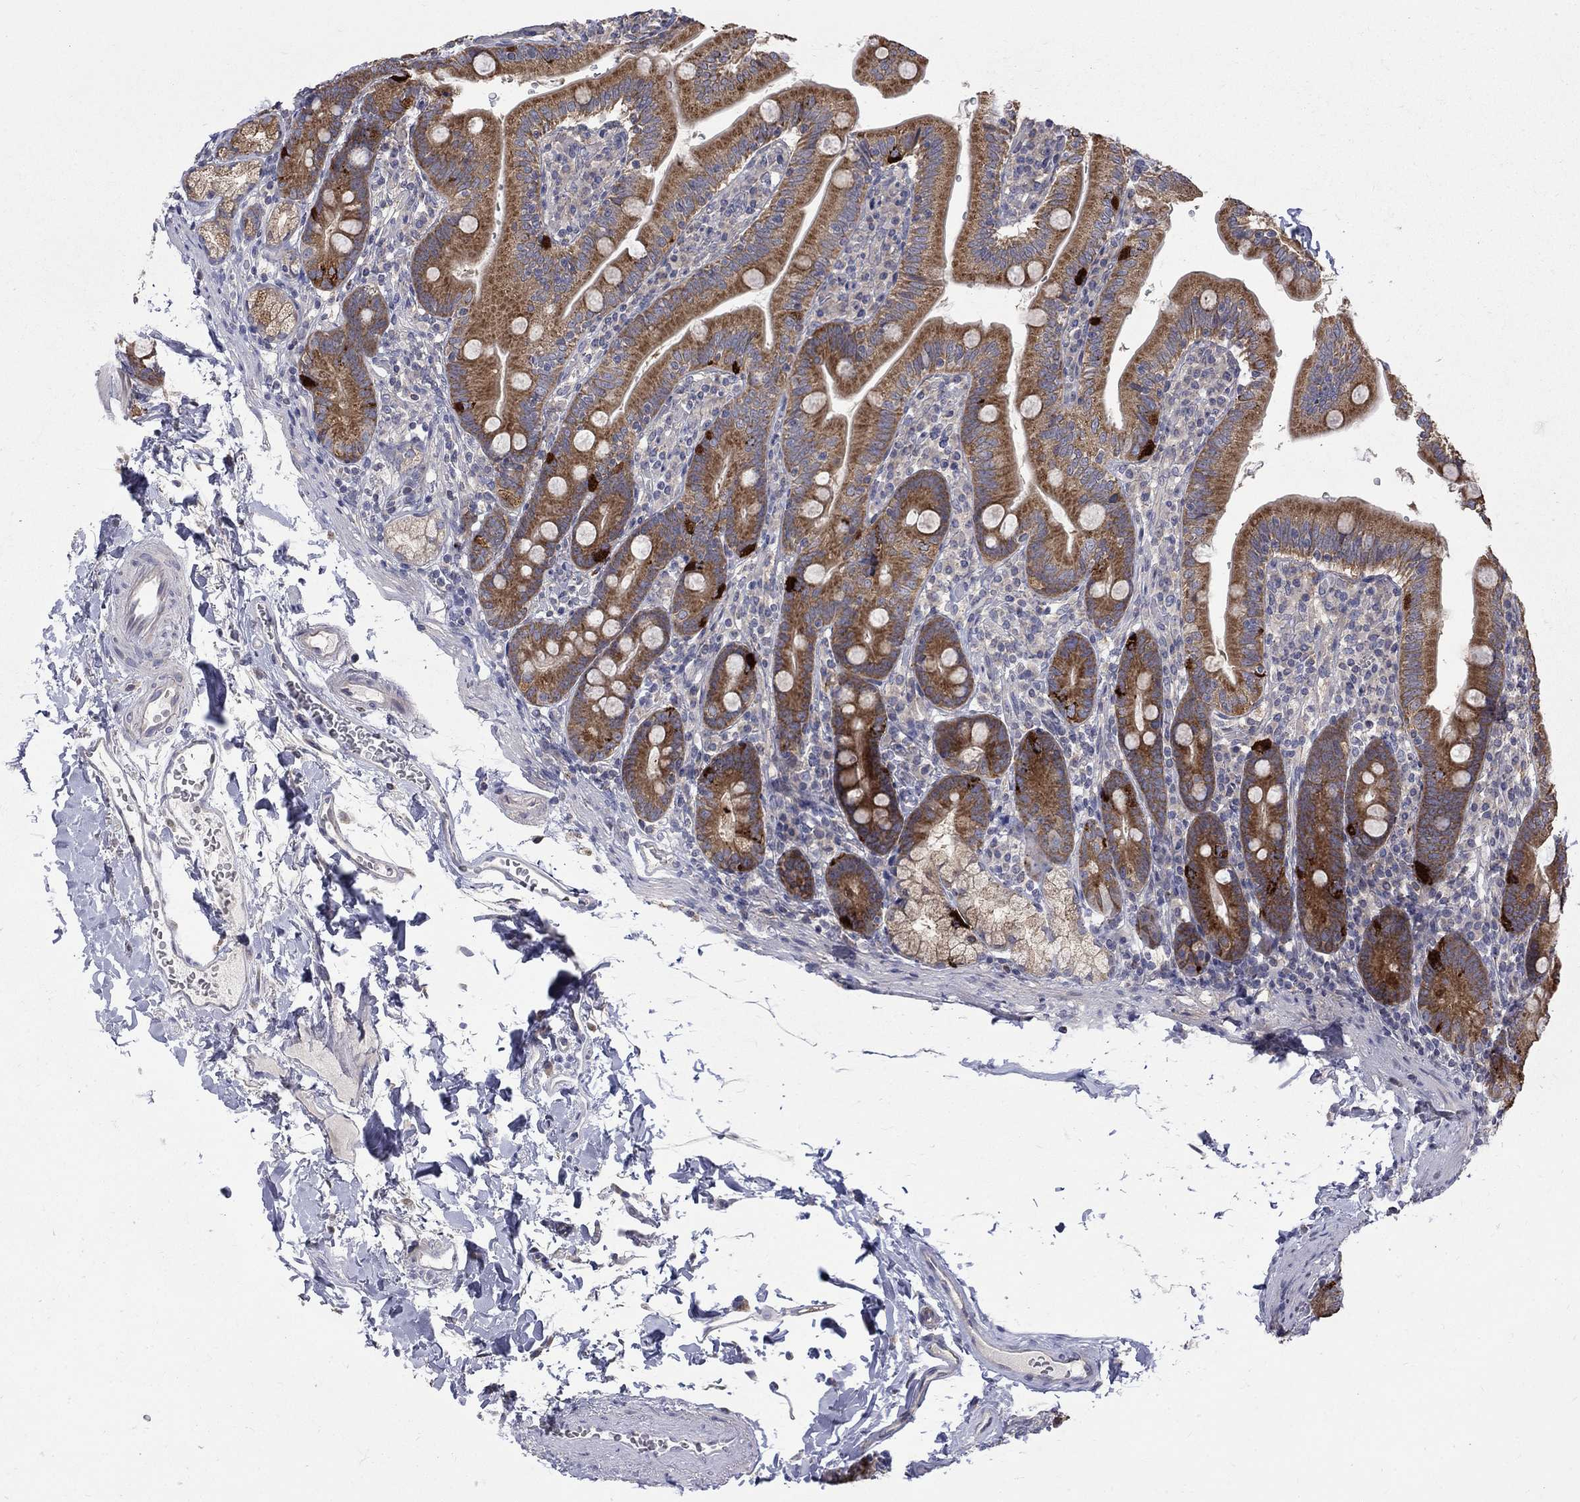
{"staining": {"intensity": "moderate", "quantity": ">75%", "location": "cytoplasmic/membranous"}, "tissue": "duodenum", "cell_type": "Glandular cells", "image_type": "normal", "snomed": [{"axis": "morphology", "description": "Normal tissue, NOS"}, {"axis": "topography", "description": "Duodenum"}], "caption": "Protein expression analysis of normal duodenum shows moderate cytoplasmic/membranous staining in about >75% of glandular cells.", "gene": "SH2B1", "patient": {"sex": "female", "age": 67}}